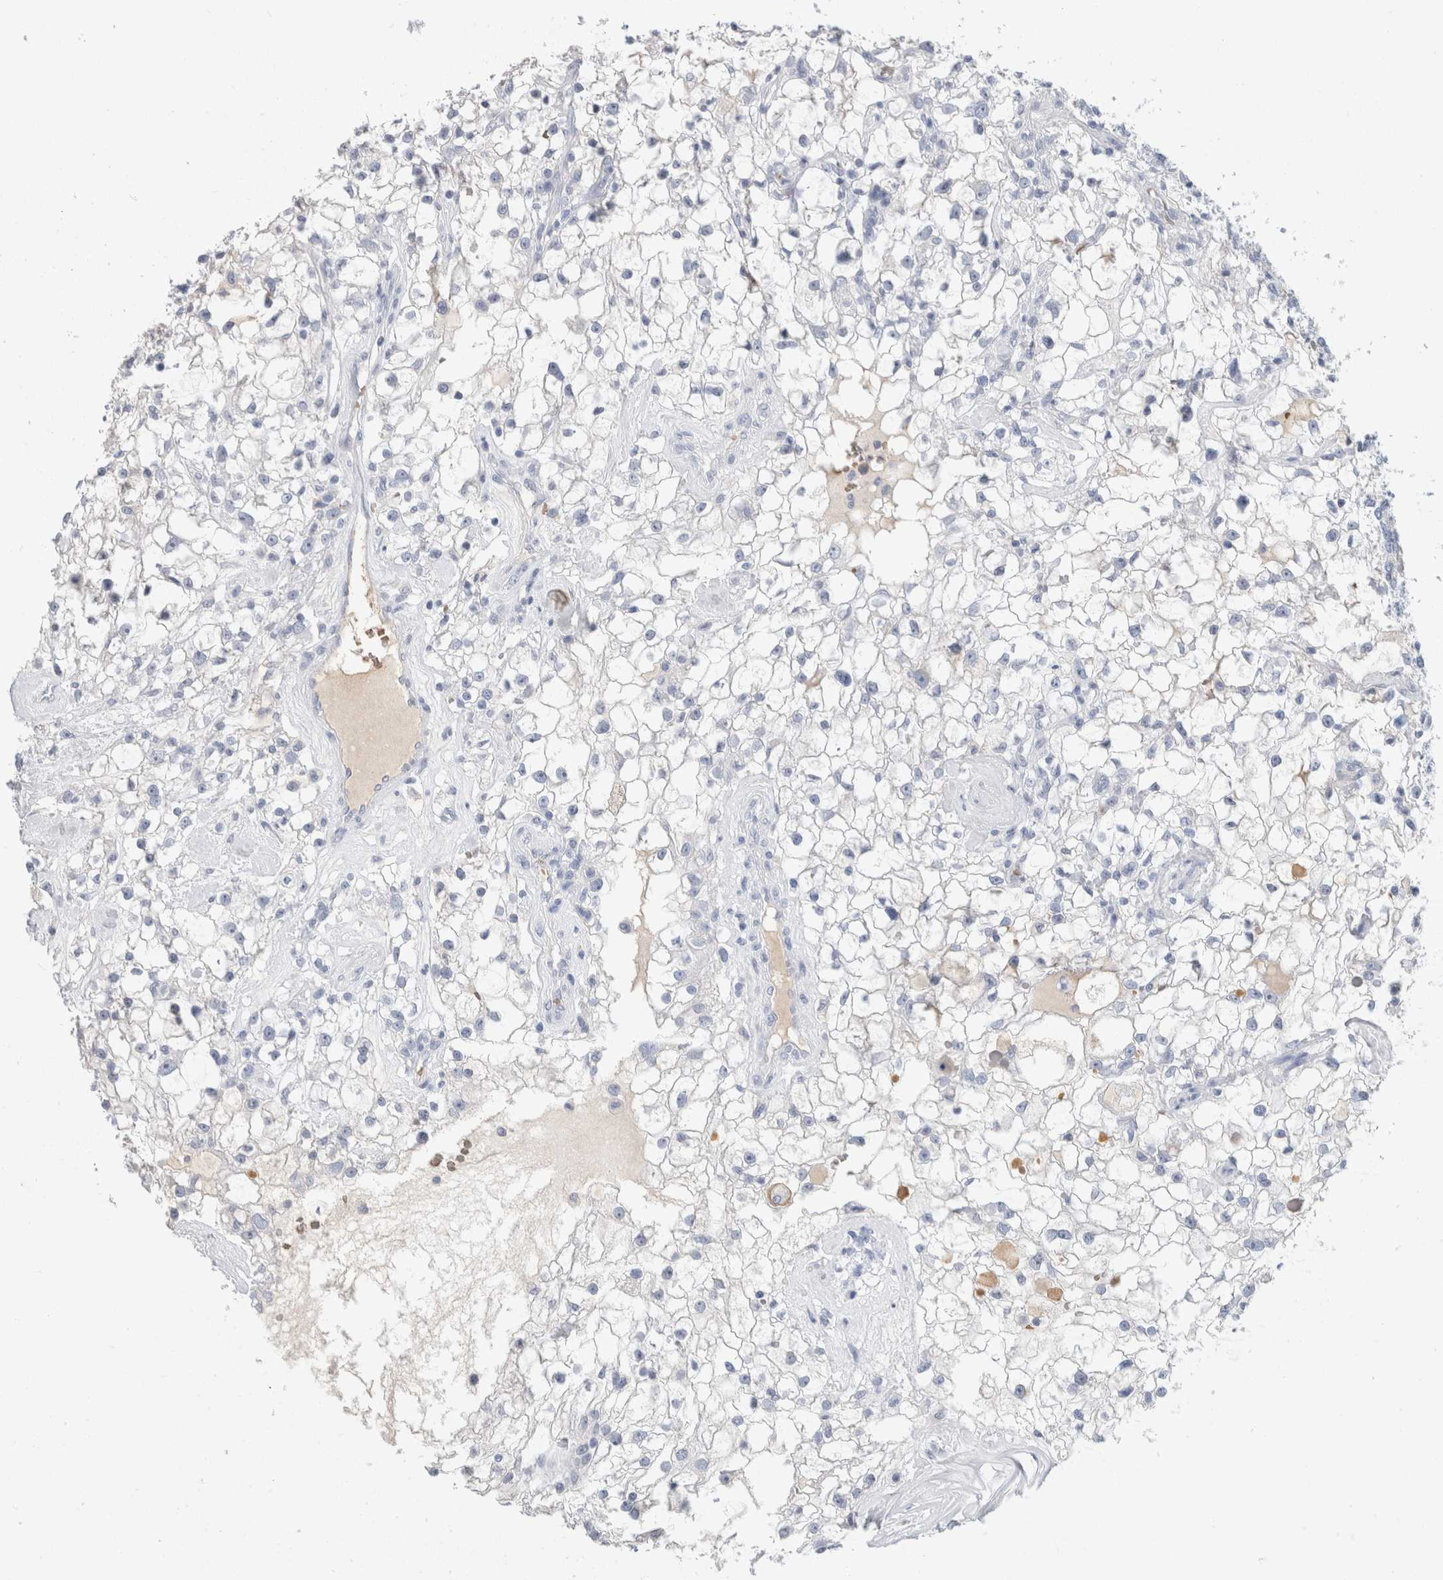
{"staining": {"intensity": "negative", "quantity": "none", "location": "none"}, "tissue": "renal cancer", "cell_type": "Tumor cells", "image_type": "cancer", "snomed": [{"axis": "morphology", "description": "Adenocarcinoma, NOS"}, {"axis": "topography", "description": "Kidney"}], "caption": "IHC of adenocarcinoma (renal) displays no positivity in tumor cells.", "gene": "CA1", "patient": {"sex": "female", "age": 60}}